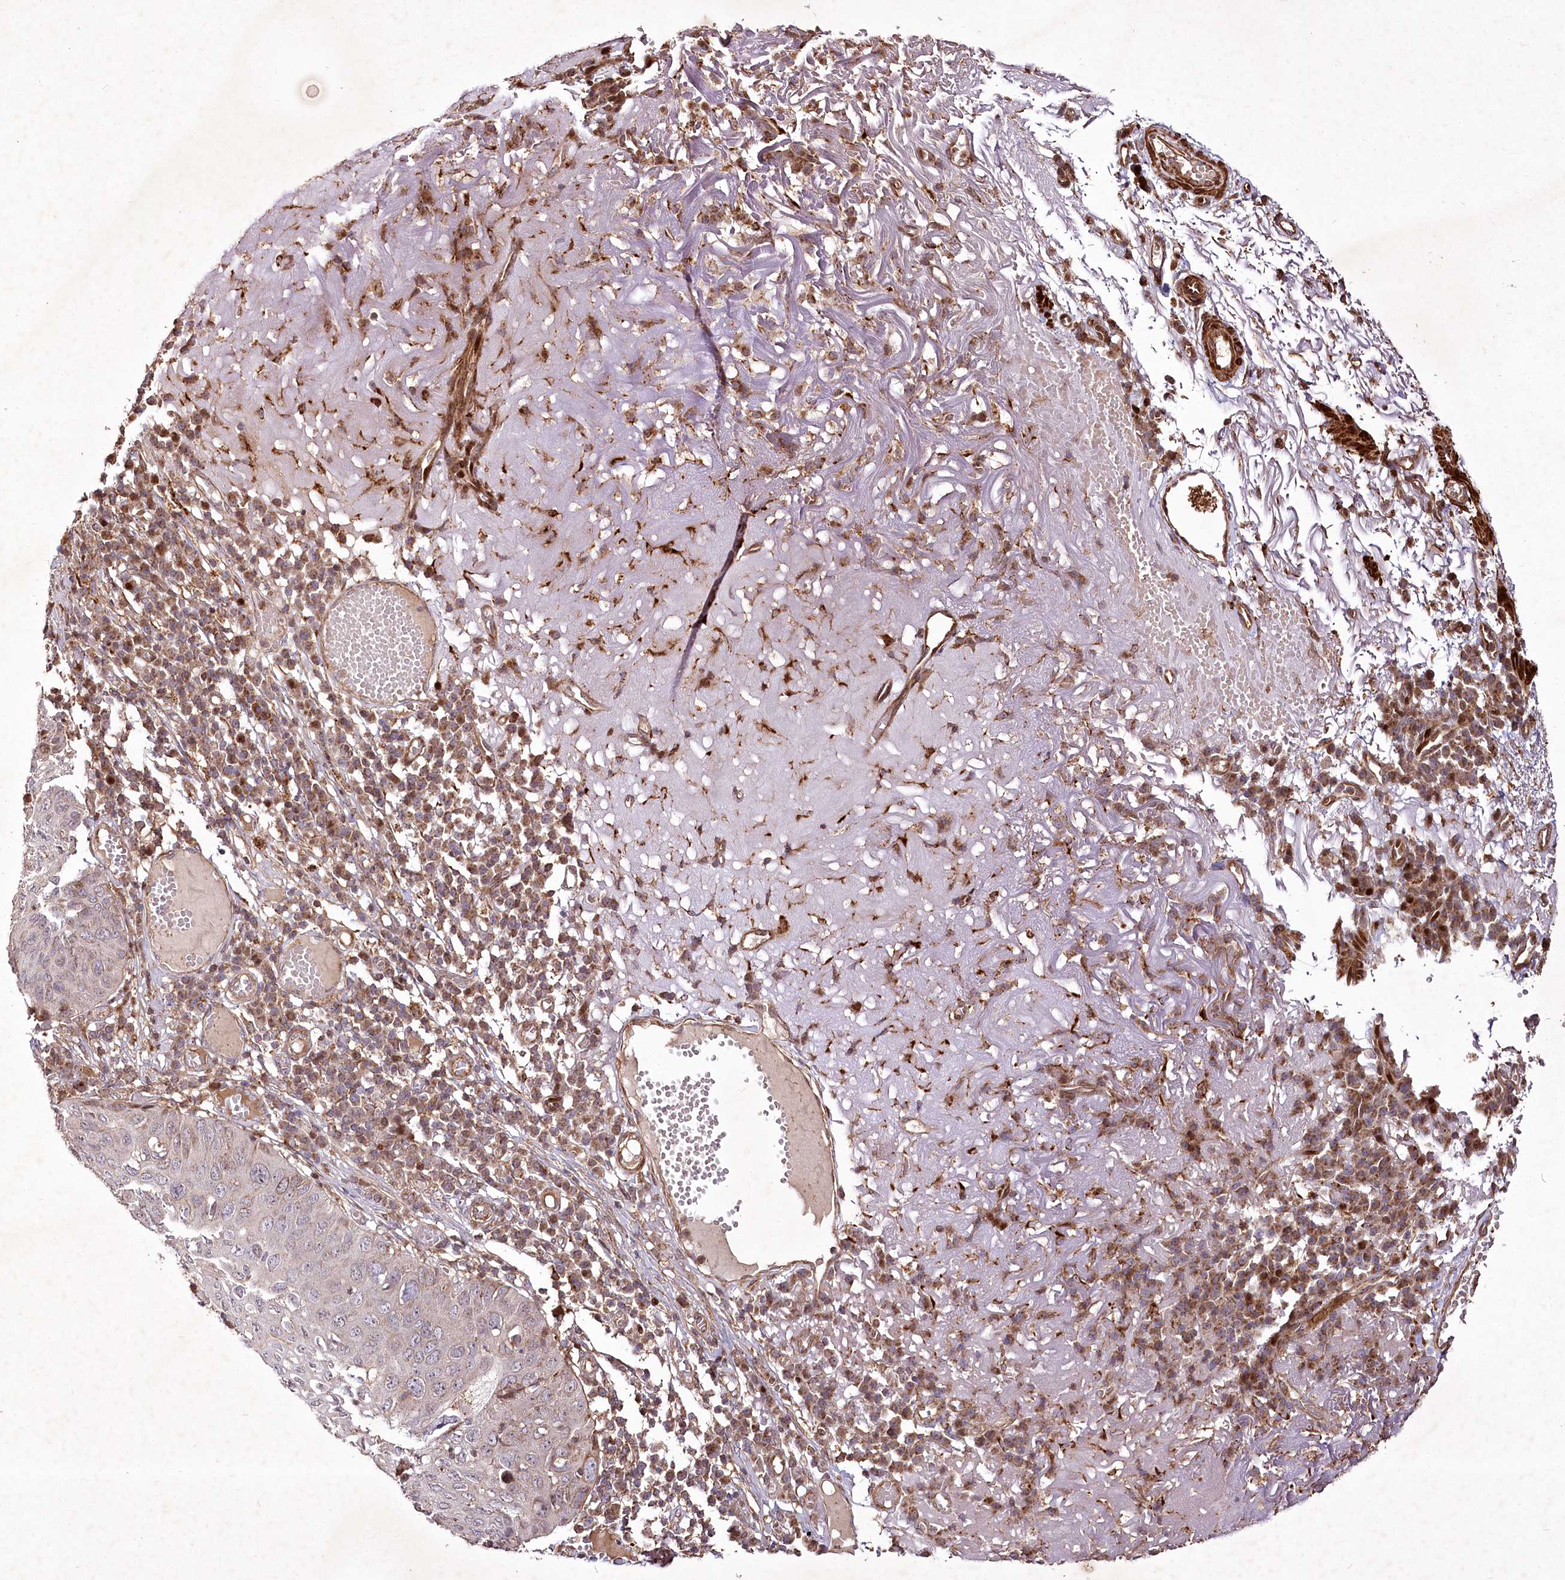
{"staining": {"intensity": "moderate", "quantity": "<25%", "location": "cytoplasmic/membranous,nuclear"}, "tissue": "skin cancer", "cell_type": "Tumor cells", "image_type": "cancer", "snomed": [{"axis": "morphology", "description": "Squamous cell carcinoma, NOS"}, {"axis": "topography", "description": "Skin"}], "caption": "Immunohistochemistry photomicrograph of neoplastic tissue: skin cancer (squamous cell carcinoma) stained using immunohistochemistry (IHC) shows low levels of moderate protein expression localized specifically in the cytoplasmic/membranous and nuclear of tumor cells, appearing as a cytoplasmic/membranous and nuclear brown color.", "gene": "PSTK", "patient": {"sex": "female", "age": 90}}